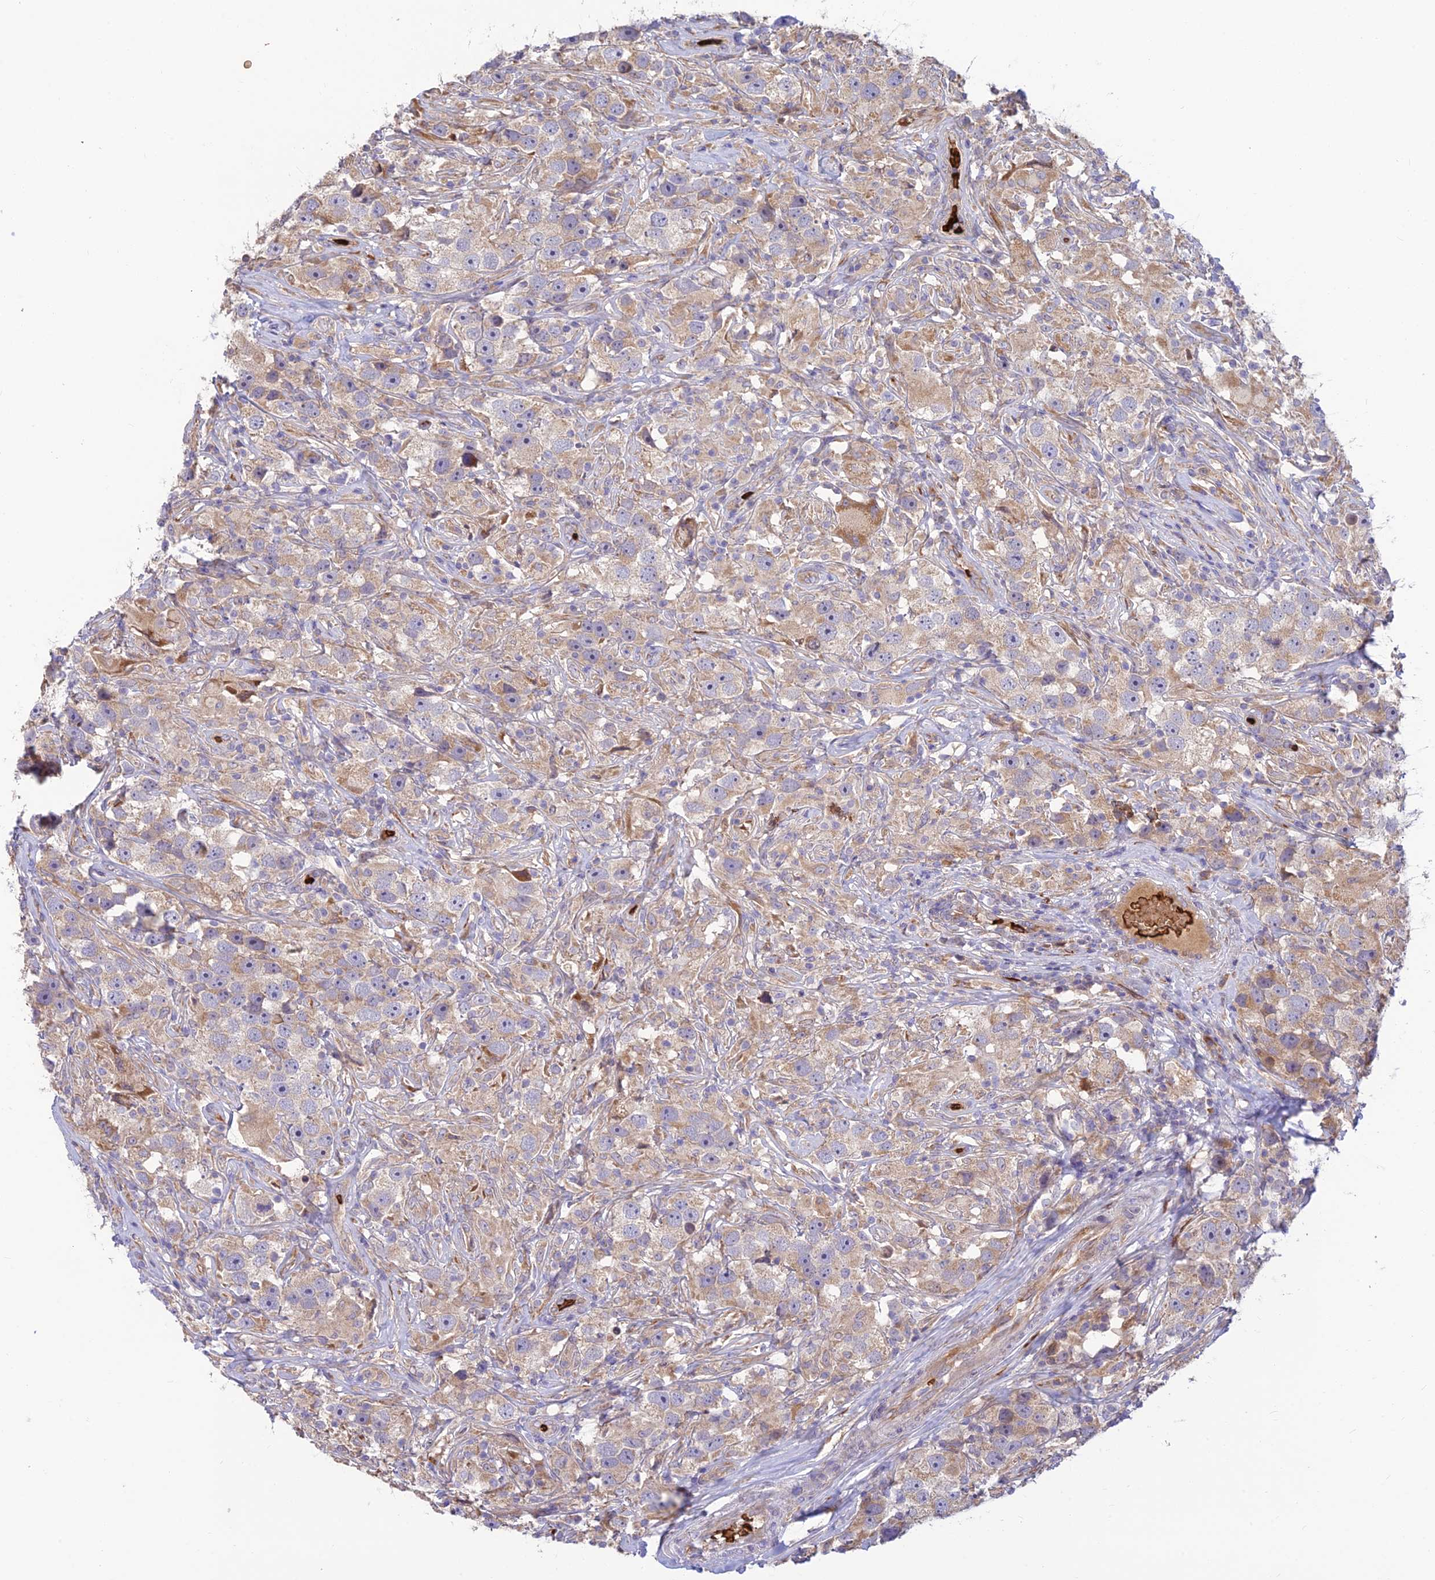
{"staining": {"intensity": "weak", "quantity": "<25%", "location": "cytoplasmic/membranous"}, "tissue": "testis cancer", "cell_type": "Tumor cells", "image_type": "cancer", "snomed": [{"axis": "morphology", "description": "Seminoma, NOS"}, {"axis": "topography", "description": "Testis"}], "caption": "High magnification brightfield microscopy of testis cancer (seminoma) stained with DAB (brown) and counterstained with hematoxylin (blue): tumor cells show no significant positivity.", "gene": "UFSP2", "patient": {"sex": "male", "age": 49}}